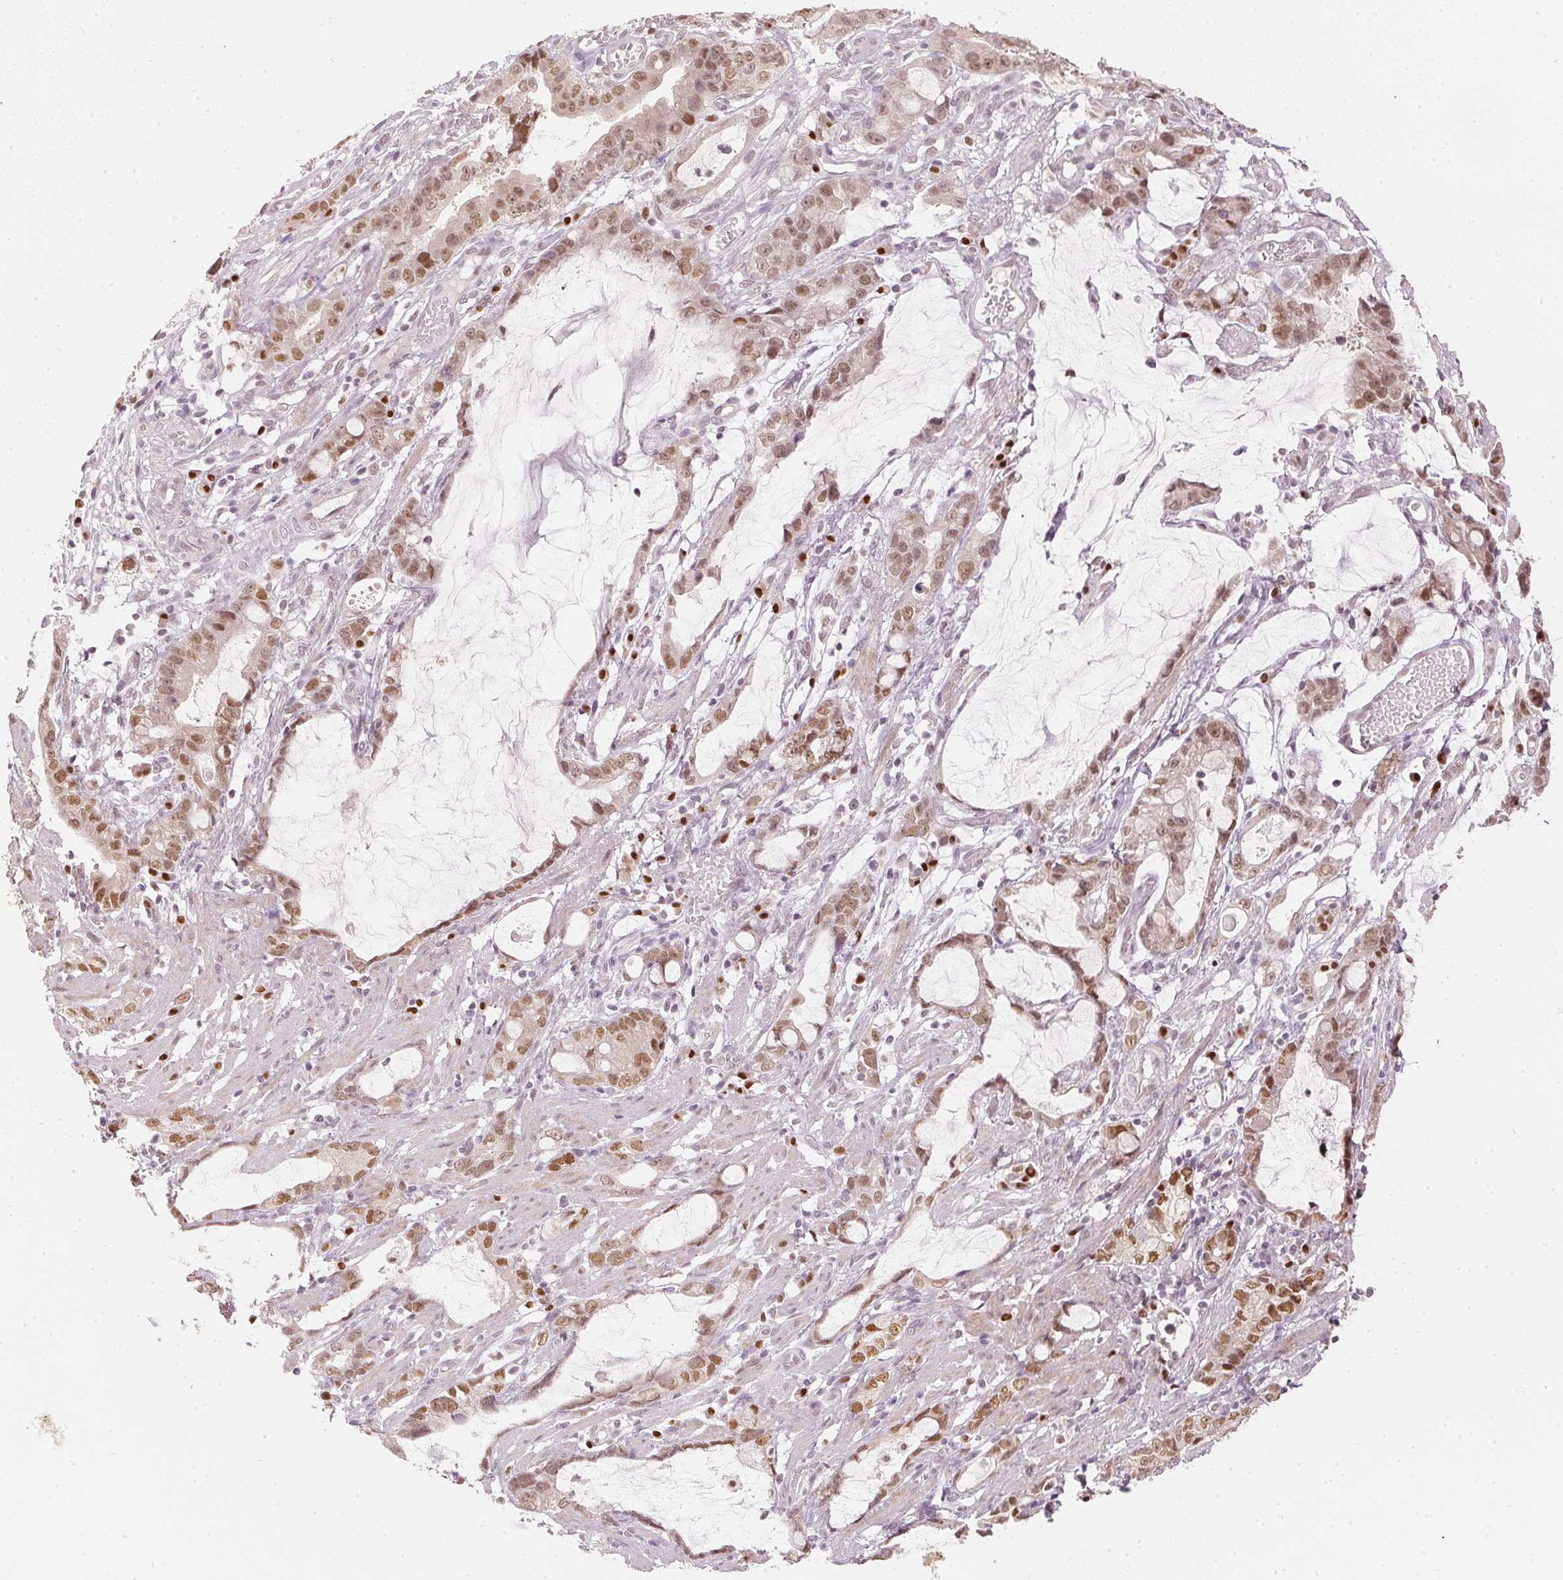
{"staining": {"intensity": "moderate", "quantity": ">75%", "location": "nuclear"}, "tissue": "stomach cancer", "cell_type": "Tumor cells", "image_type": "cancer", "snomed": [{"axis": "morphology", "description": "Adenocarcinoma, NOS"}, {"axis": "topography", "description": "Stomach"}], "caption": "Protein expression analysis of adenocarcinoma (stomach) reveals moderate nuclear expression in about >75% of tumor cells.", "gene": "SLC39A3", "patient": {"sex": "male", "age": 55}}